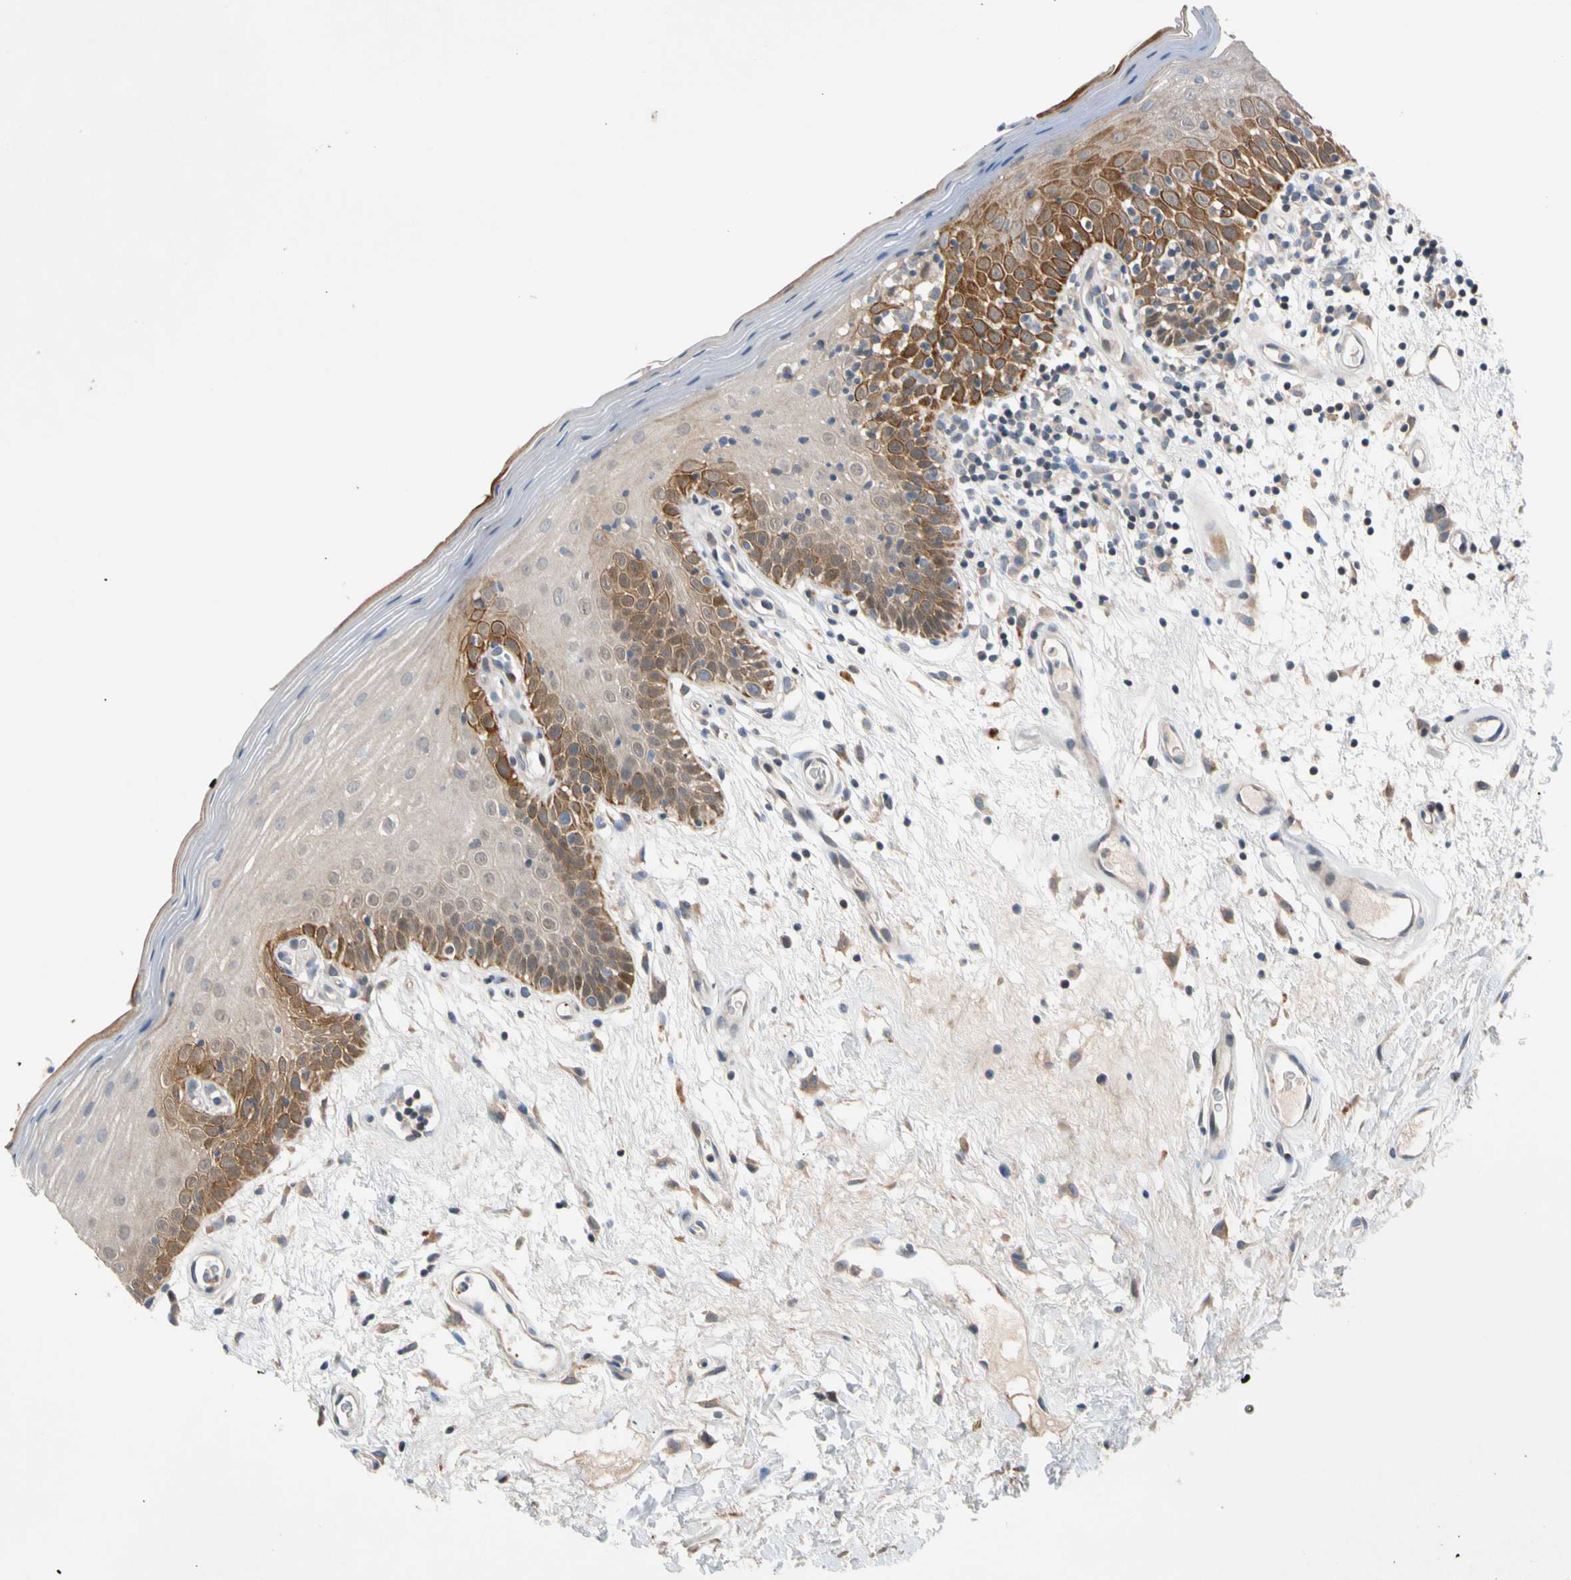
{"staining": {"intensity": "strong", "quantity": "<25%", "location": "cytoplasmic/membranous"}, "tissue": "oral mucosa", "cell_type": "Squamous epithelial cells", "image_type": "normal", "snomed": [{"axis": "morphology", "description": "Normal tissue, NOS"}, {"axis": "morphology", "description": "Squamous cell carcinoma, NOS"}, {"axis": "topography", "description": "Skeletal muscle"}, {"axis": "topography", "description": "Oral tissue"}, {"axis": "topography", "description": "Head-Neck"}], "caption": "Squamous epithelial cells reveal strong cytoplasmic/membranous expression in approximately <25% of cells in benign oral mucosa.", "gene": "CNST", "patient": {"sex": "male", "age": 71}}